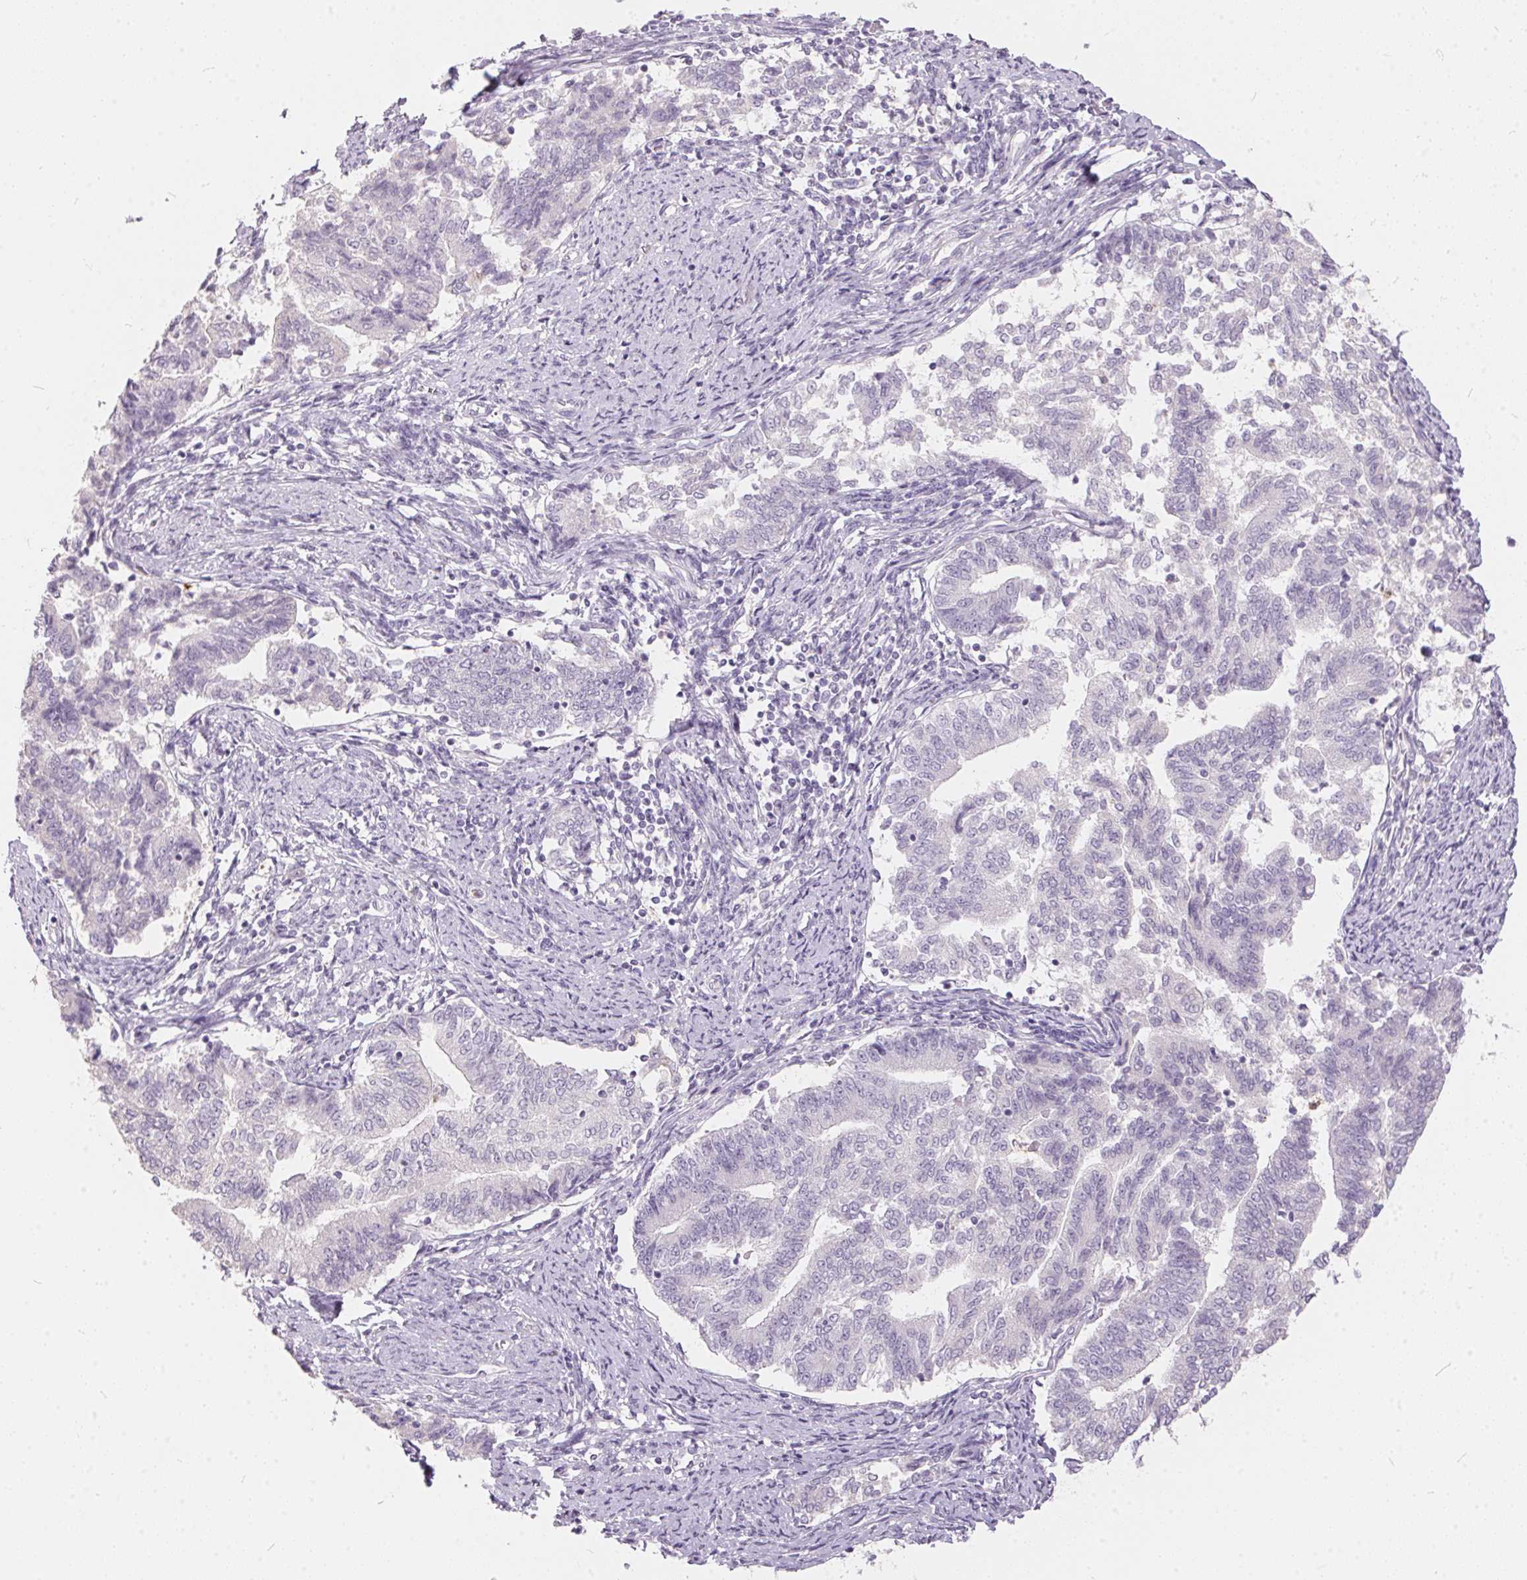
{"staining": {"intensity": "negative", "quantity": "none", "location": "none"}, "tissue": "endometrial cancer", "cell_type": "Tumor cells", "image_type": "cancer", "snomed": [{"axis": "morphology", "description": "Adenocarcinoma, NOS"}, {"axis": "topography", "description": "Endometrium"}], "caption": "The micrograph reveals no staining of tumor cells in adenocarcinoma (endometrial).", "gene": "SERPINB1", "patient": {"sex": "female", "age": 65}}